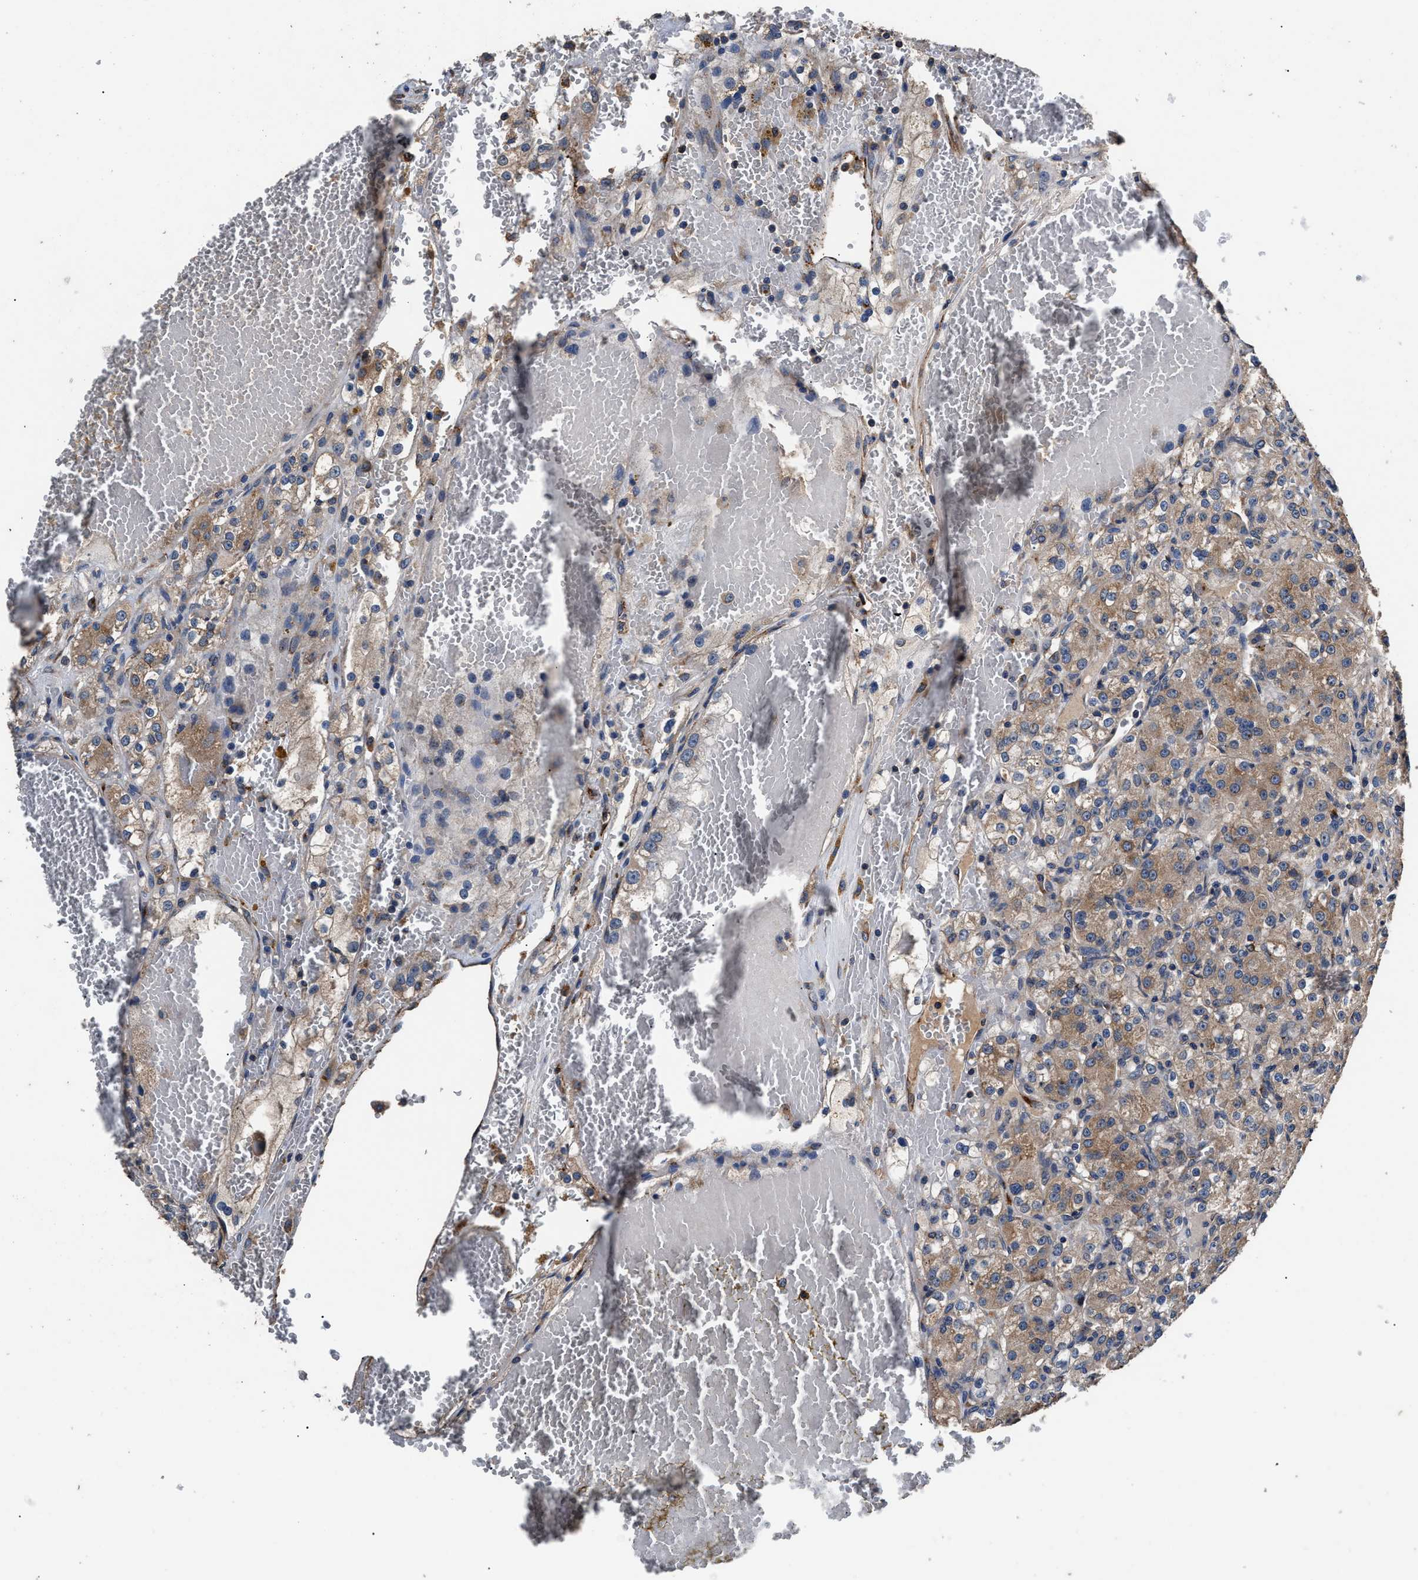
{"staining": {"intensity": "moderate", "quantity": ">75%", "location": "cytoplasmic/membranous"}, "tissue": "renal cancer", "cell_type": "Tumor cells", "image_type": "cancer", "snomed": [{"axis": "morphology", "description": "Normal tissue, NOS"}, {"axis": "morphology", "description": "Adenocarcinoma, NOS"}, {"axis": "topography", "description": "Kidney"}], "caption": "Tumor cells show moderate cytoplasmic/membranous expression in about >75% of cells in renal cancer.", "gene": "DHRS7B", "patient": {"sex": "male", "age": 61}}